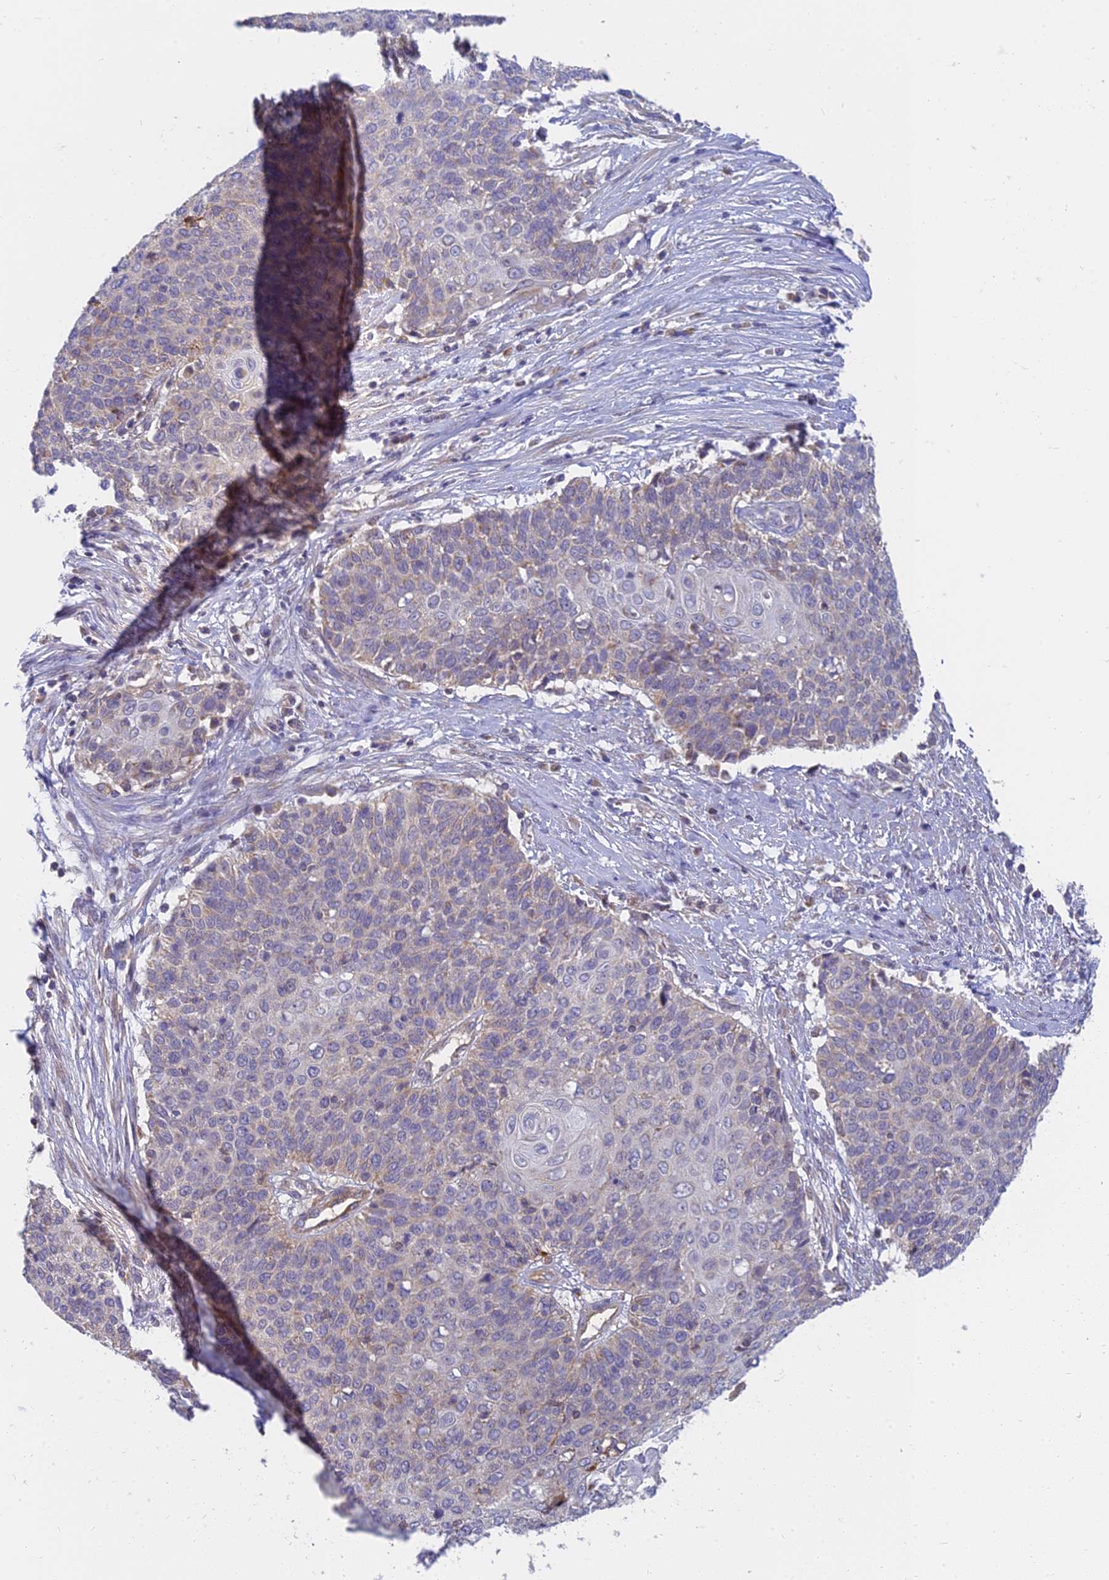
{"staining": {"intensity": "weak", "quantity": "25%-75%", "location": "cytoplasmic/membranous"}, "tissue": "cervical cancer", "cell_type": "Tumor cells", "image_type": "cancer", "snomed": [{"axis": "morphology", "description": "Squamous cell carcinoma, NOS"}, {"axis": "topography", "description": "Cervix"}], "caption": "Immunohistochemistry of human squamous cell carcinoma (cervical) exhibits low levels of weak cytoplasmic/membranous positivity in approximately 25%-75% of tumor cells.", "gene": "MRPL15", "patient": {"sex": "female", "age": 39}}